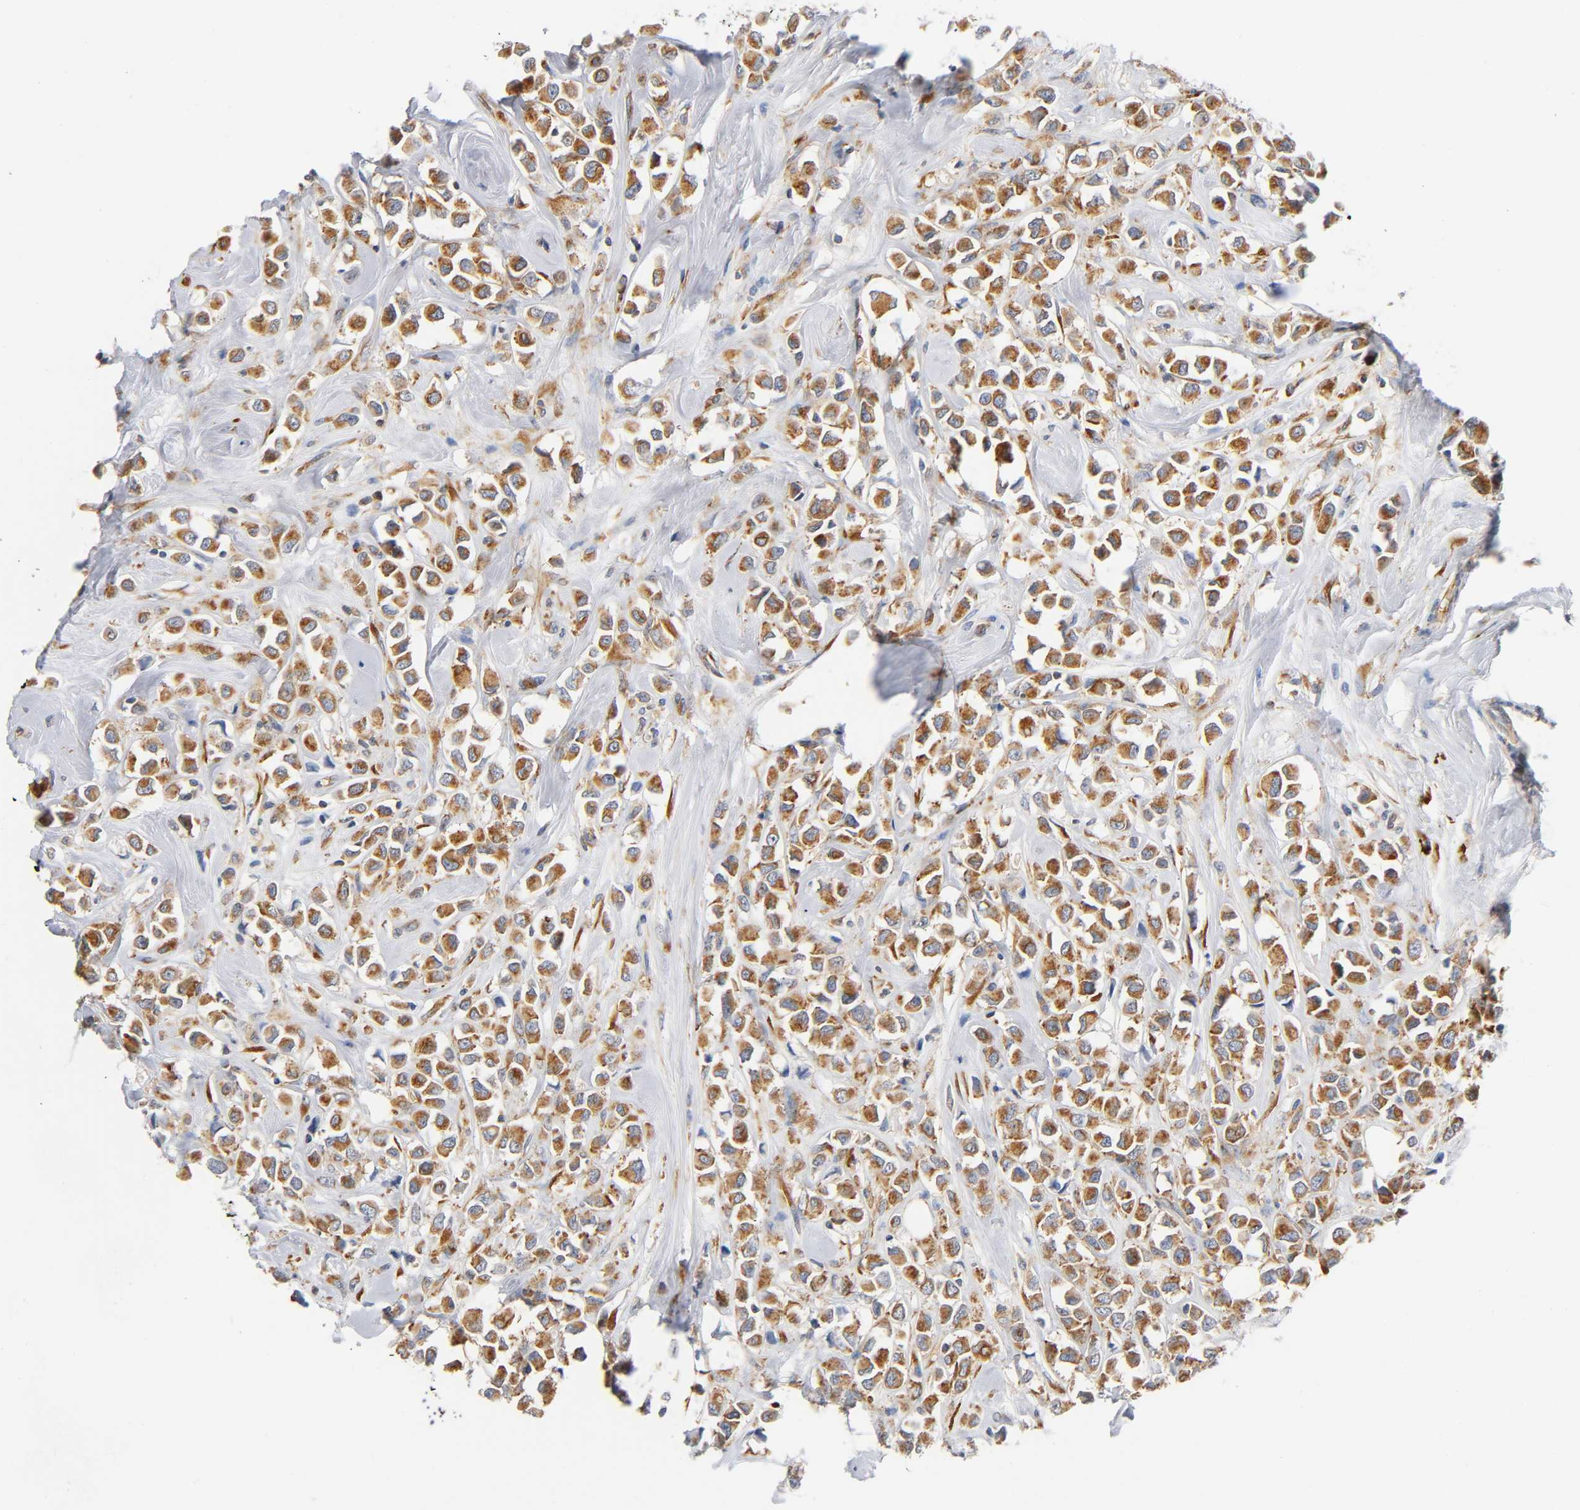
{"staining": {"intensity": "moderate", "quantity": "25%-75%", "location": "cytoplasmic/membranous"}, "tissue": "breast cancer", "cell_type": "Tumor cells", "image_type": "cancer", "snomed": [{"axis": "morphology", "description": "Duct carcinoma"}, {"axis": "topography", "description": "Breast"}], "caption": "Breast infiltrating ductal carcinoma tissue displays moderate cytoplasmic/membranous positivity in about 25%-75% of tumor cells", "gene": "UCKL1", "patient": {"sex": "female", "age": 61}}